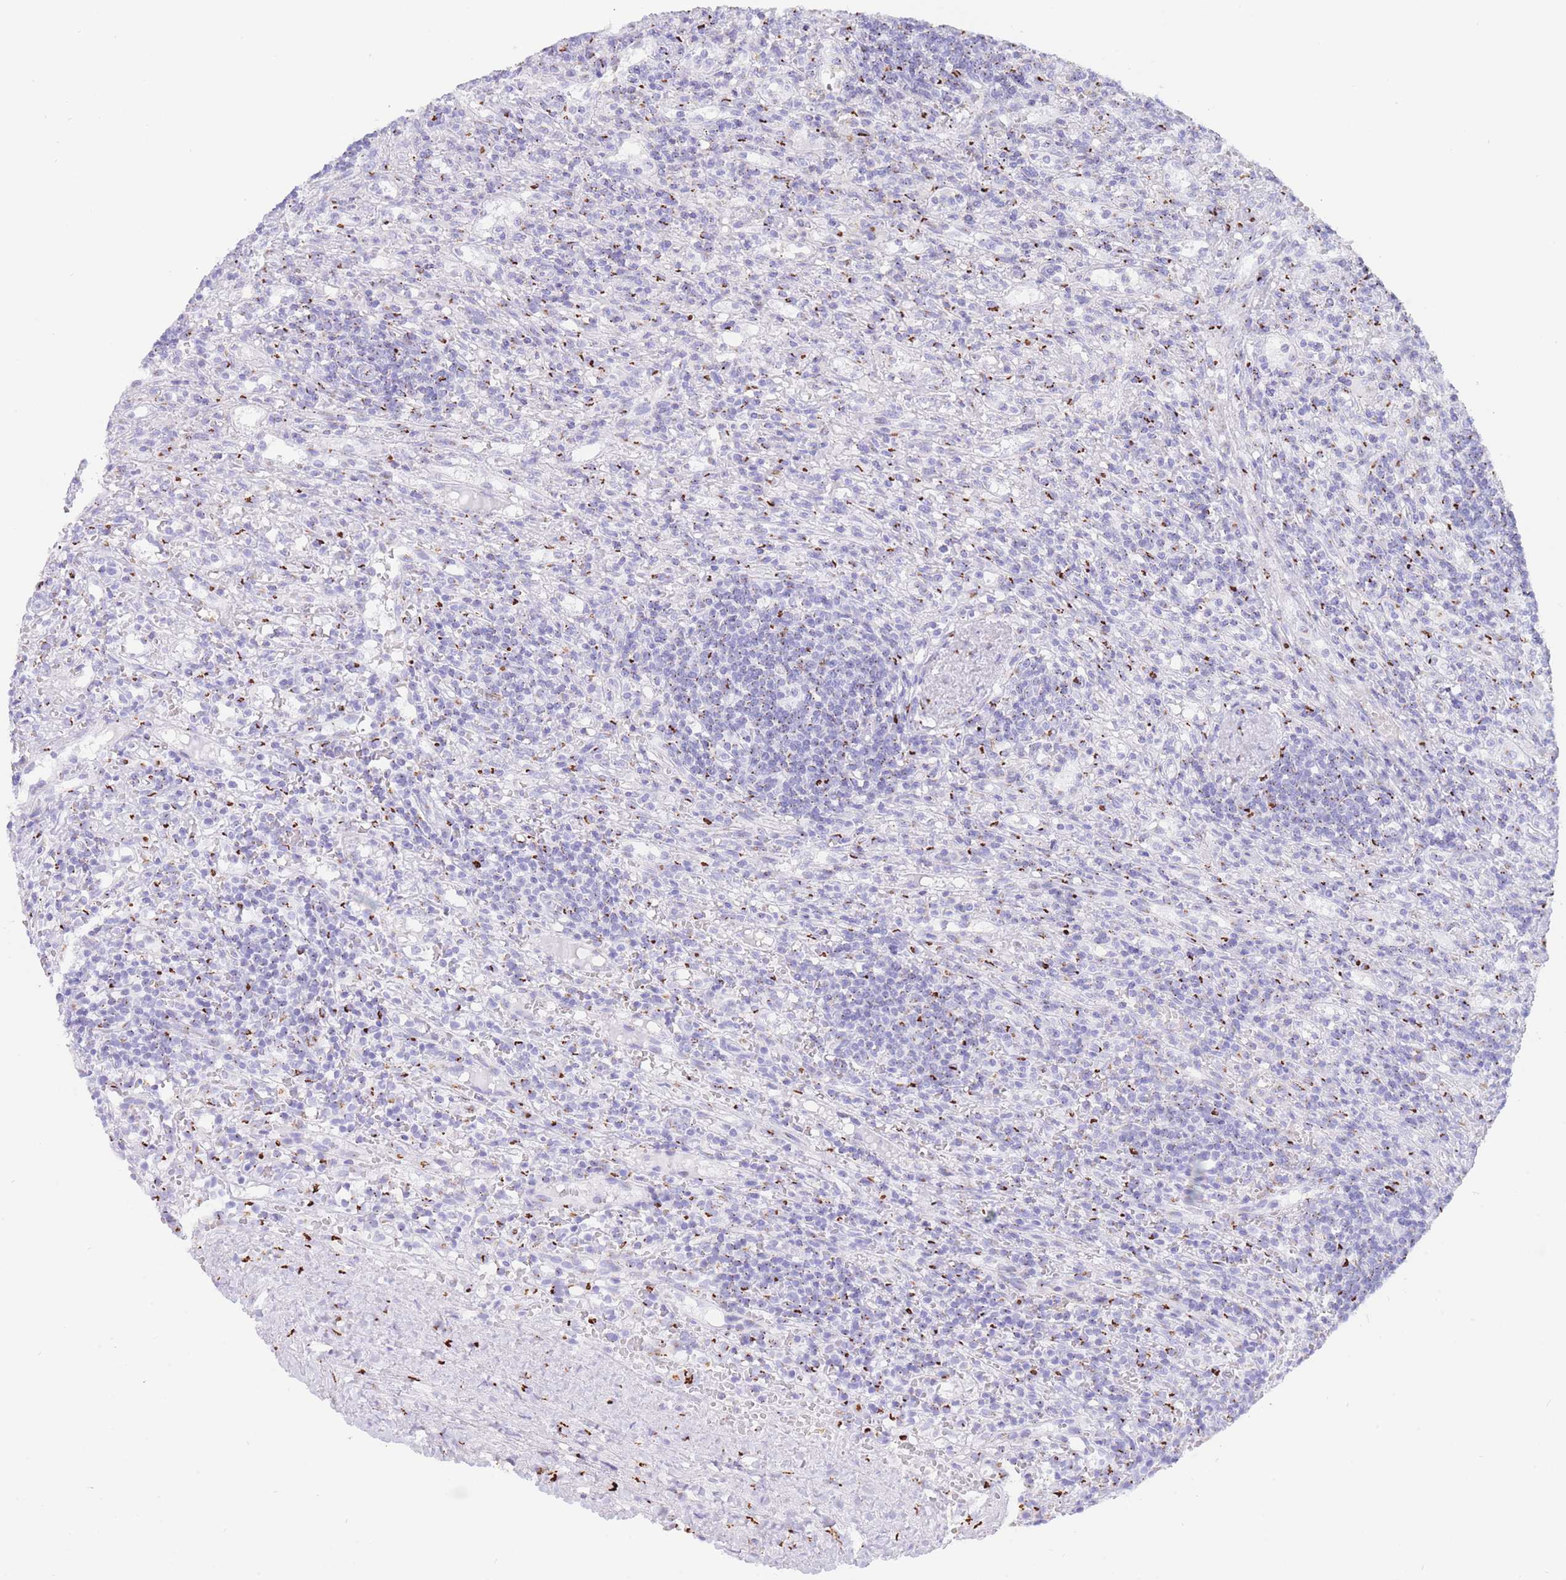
{"staining": {"intensity": "negative", "quantity": "none", "location": "none"}, "tissue": "lymphoma", "cell_type": "Tumor cells", "image_type": "cancer", "snomed": [{"axis": "morphology", "description": "Malignant lymphoma, non-Hodgkin's type, Low grade"}, {"axis": "topography", "description": "Spleen"}], "caption": "An immunohistochemistry (IHC) micrograph of malignant lymphoma, non-Hodgkin's type (low-grade) is shown. There is no staining in tumor cells of malignant lymphoma, non-Hodgkin's type (low-grade).", "gene": "FAM3C", "patient": {"sex": "male", "age": 76}}